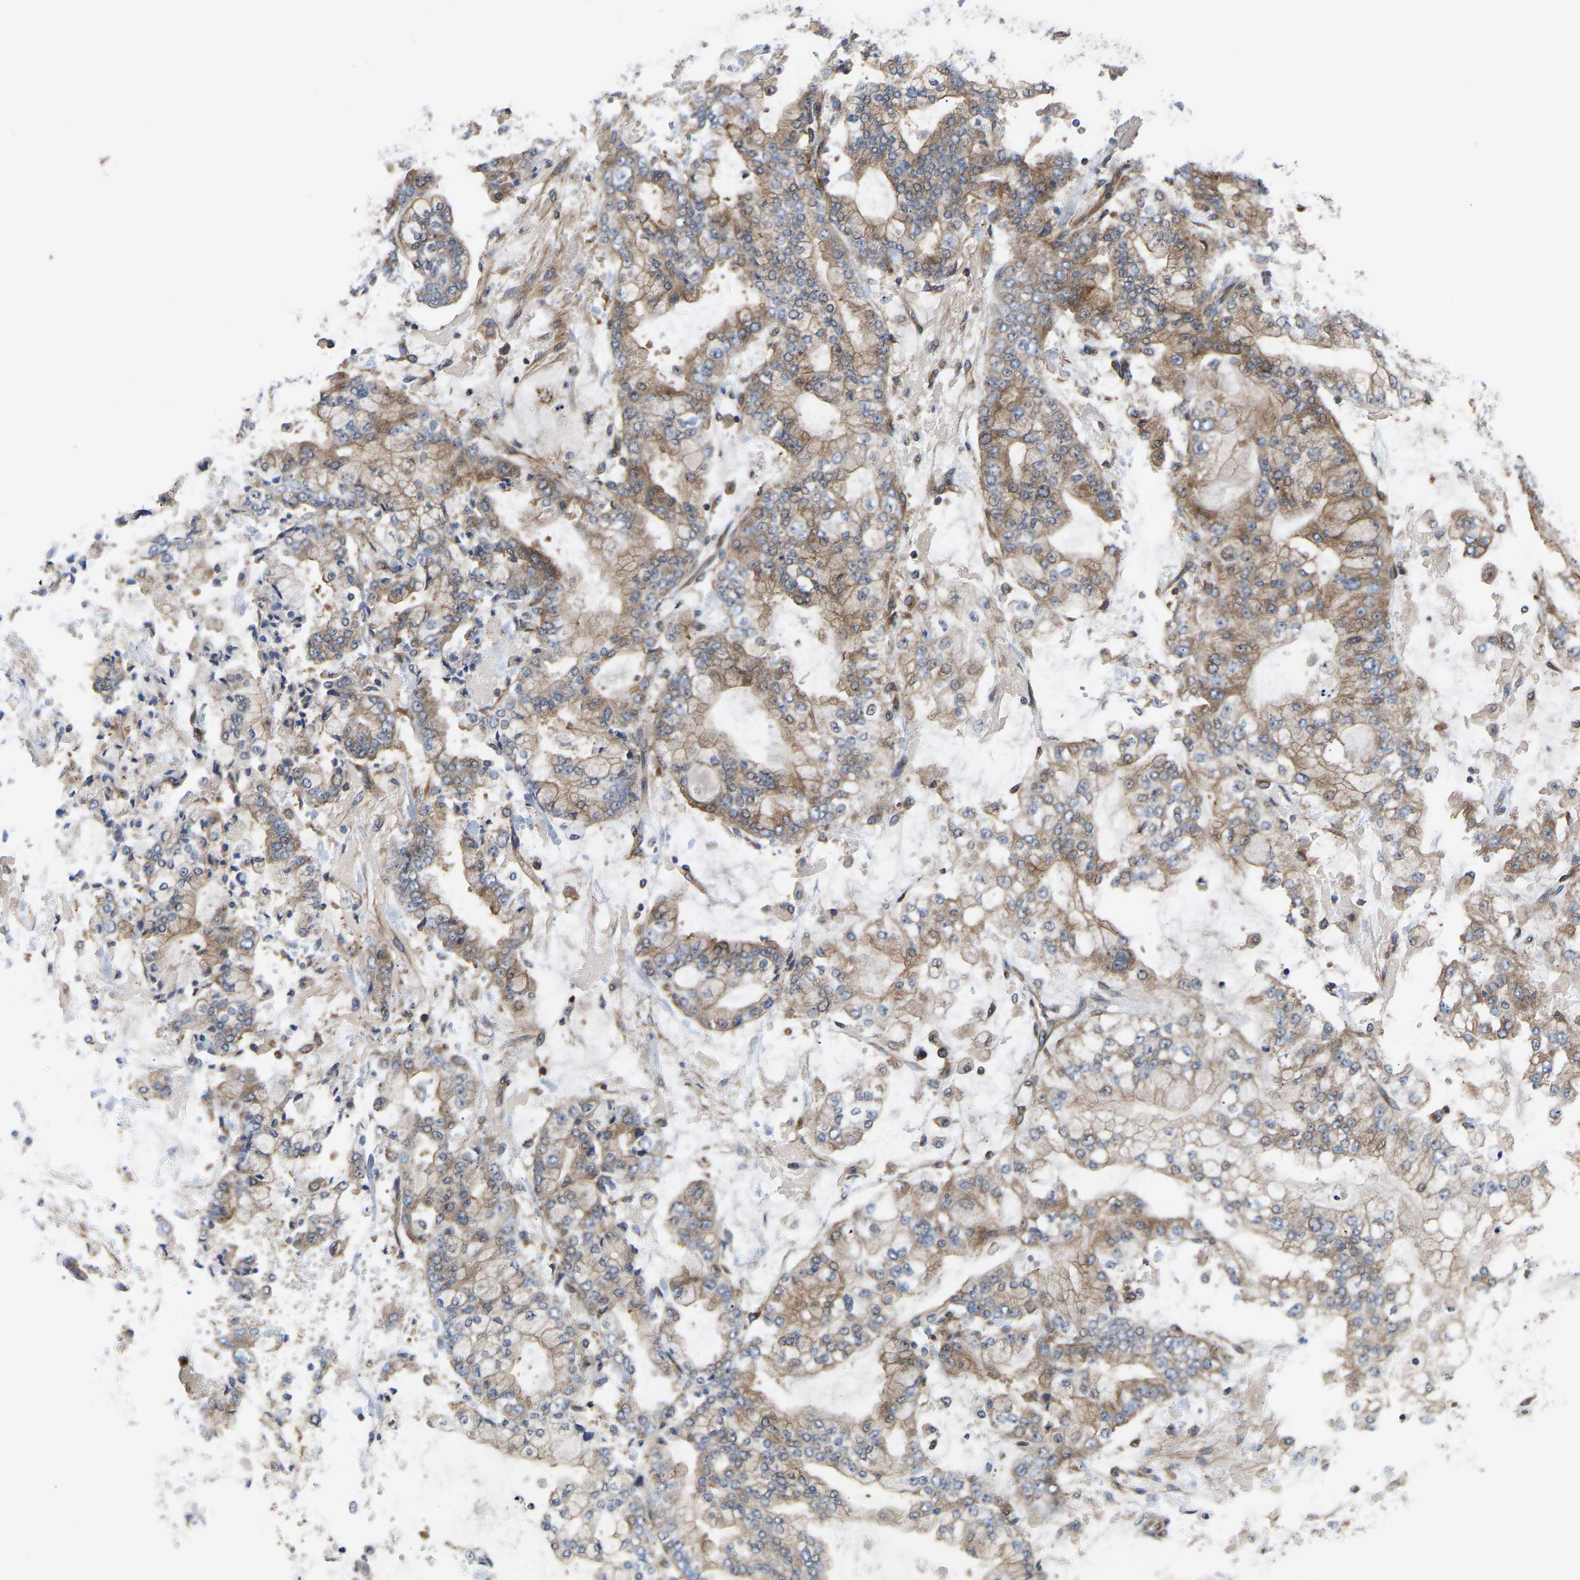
{"staining": {"intensity": "moderate", "quantity": ">75%", "location": "cytoplasmic/membranous"}, "tissue": "stomach cancer", "cell_type": "Tumor cells", "image_type": "cancer", "snomed": [{"axis": "morphology", "description": "Adenocarcinoma, NOS"}, {"axis": "topography", "description": "Stomach"}], "caption": "Stomach cancer (adenocarcinoma) stained for a protein demonstrates moderate cytoplasmic/membranous positivity in tumor cells. (DAB (3,3'-diaminobenzidine) = brown stain, brightfield microscopy at high magnification).", "gene": "LAPTM4B", "patient": {"sex": "male", "age": 76}}